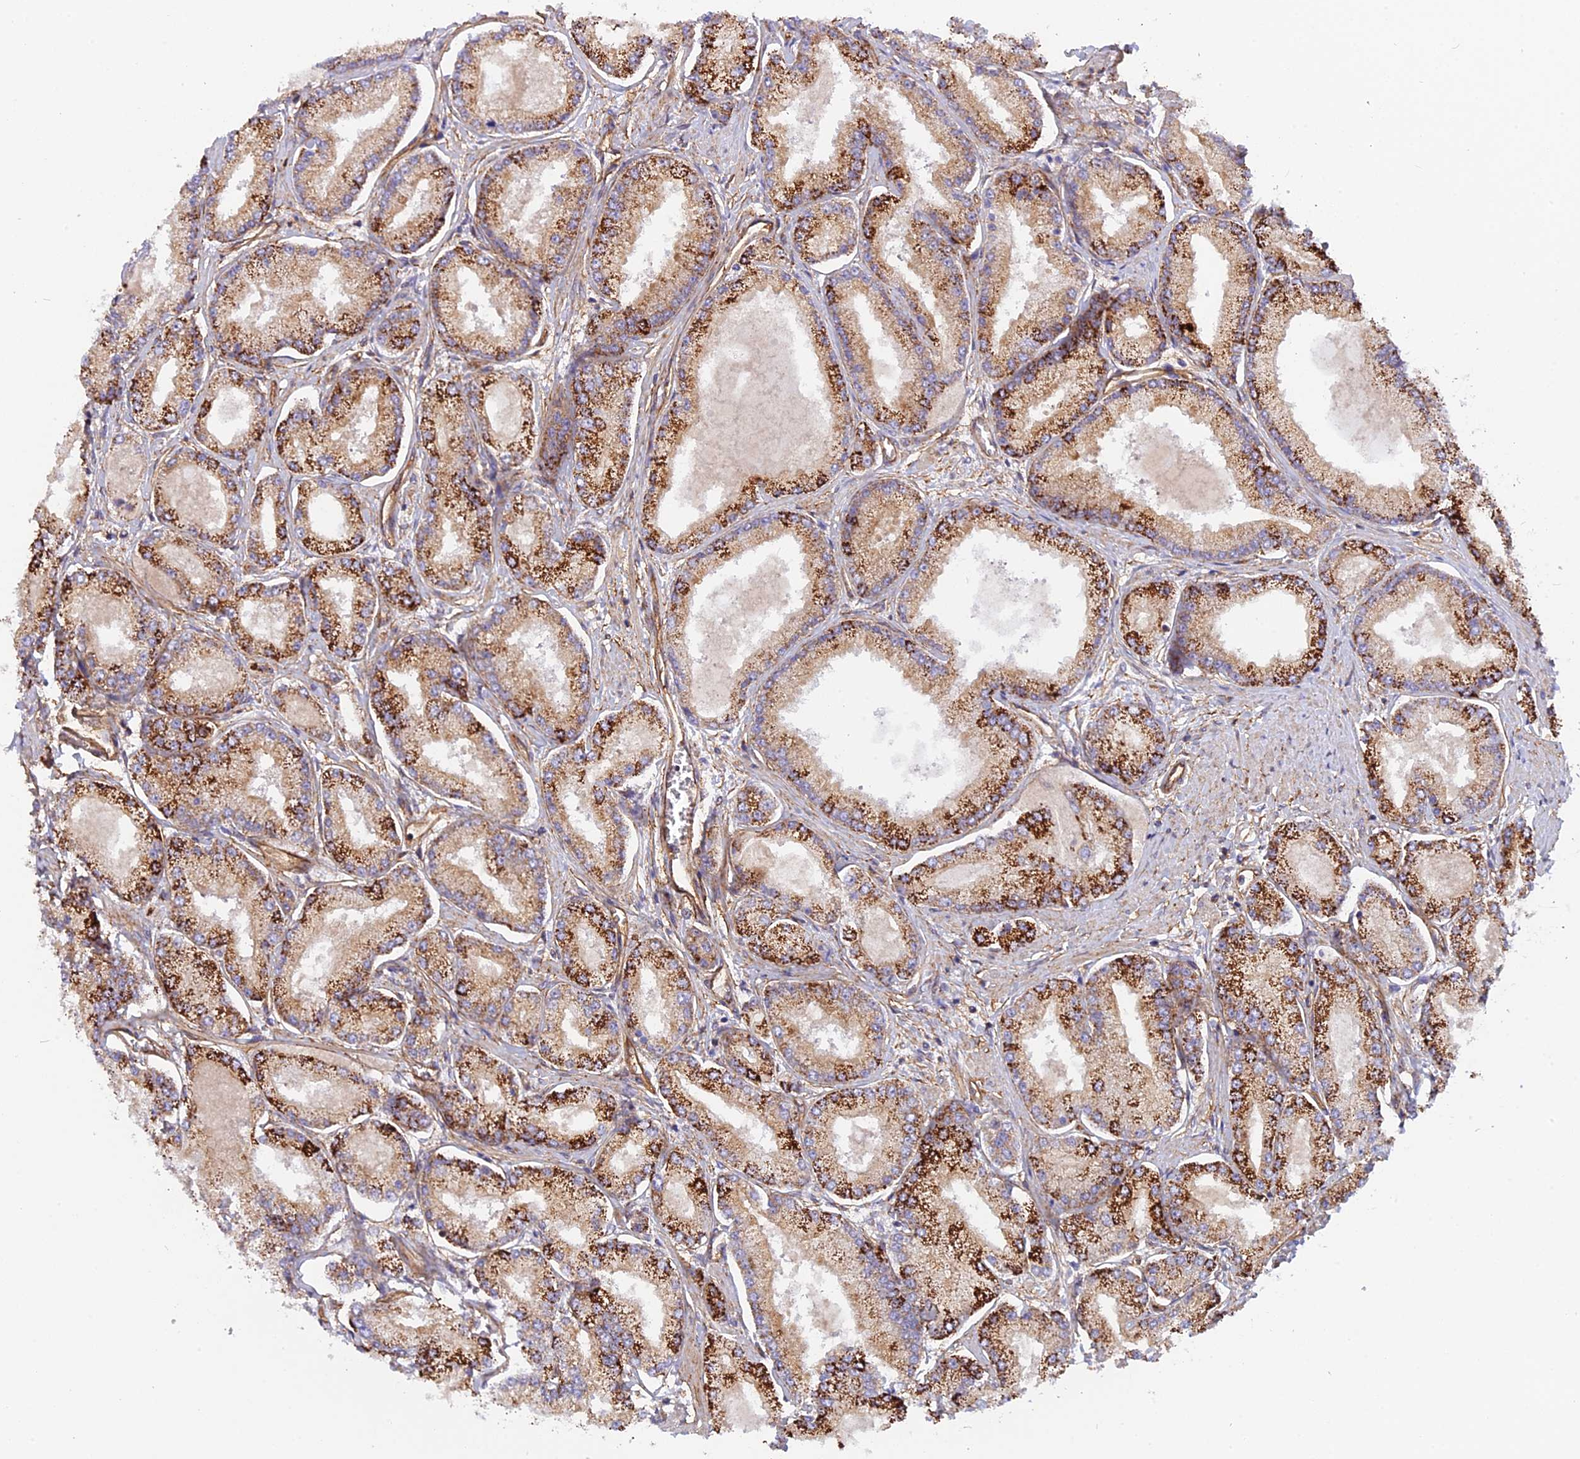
{"staining": {"intensity": "strong", "quantity": ">75%", "location": "cytoplasmic/membranous"}, "tissue": "prostate cancer", "cell_type": "Tumor cells", "image_type": "cancer", "snomed": [{"axis": "morphology", "description": "Adenocarcinoma, Low grade"}, {"axis": "topography", "description": "Prostate"}], "caption": "DAB immunohistochemical staining of adenocarcinoma (low-grade) (prostate) exhibits strong cytoplasmic/membranous protein expression in about >75% of tumor cells.", "gene": "CNBD2", "patient": {"sex": "male", "age": 68}}